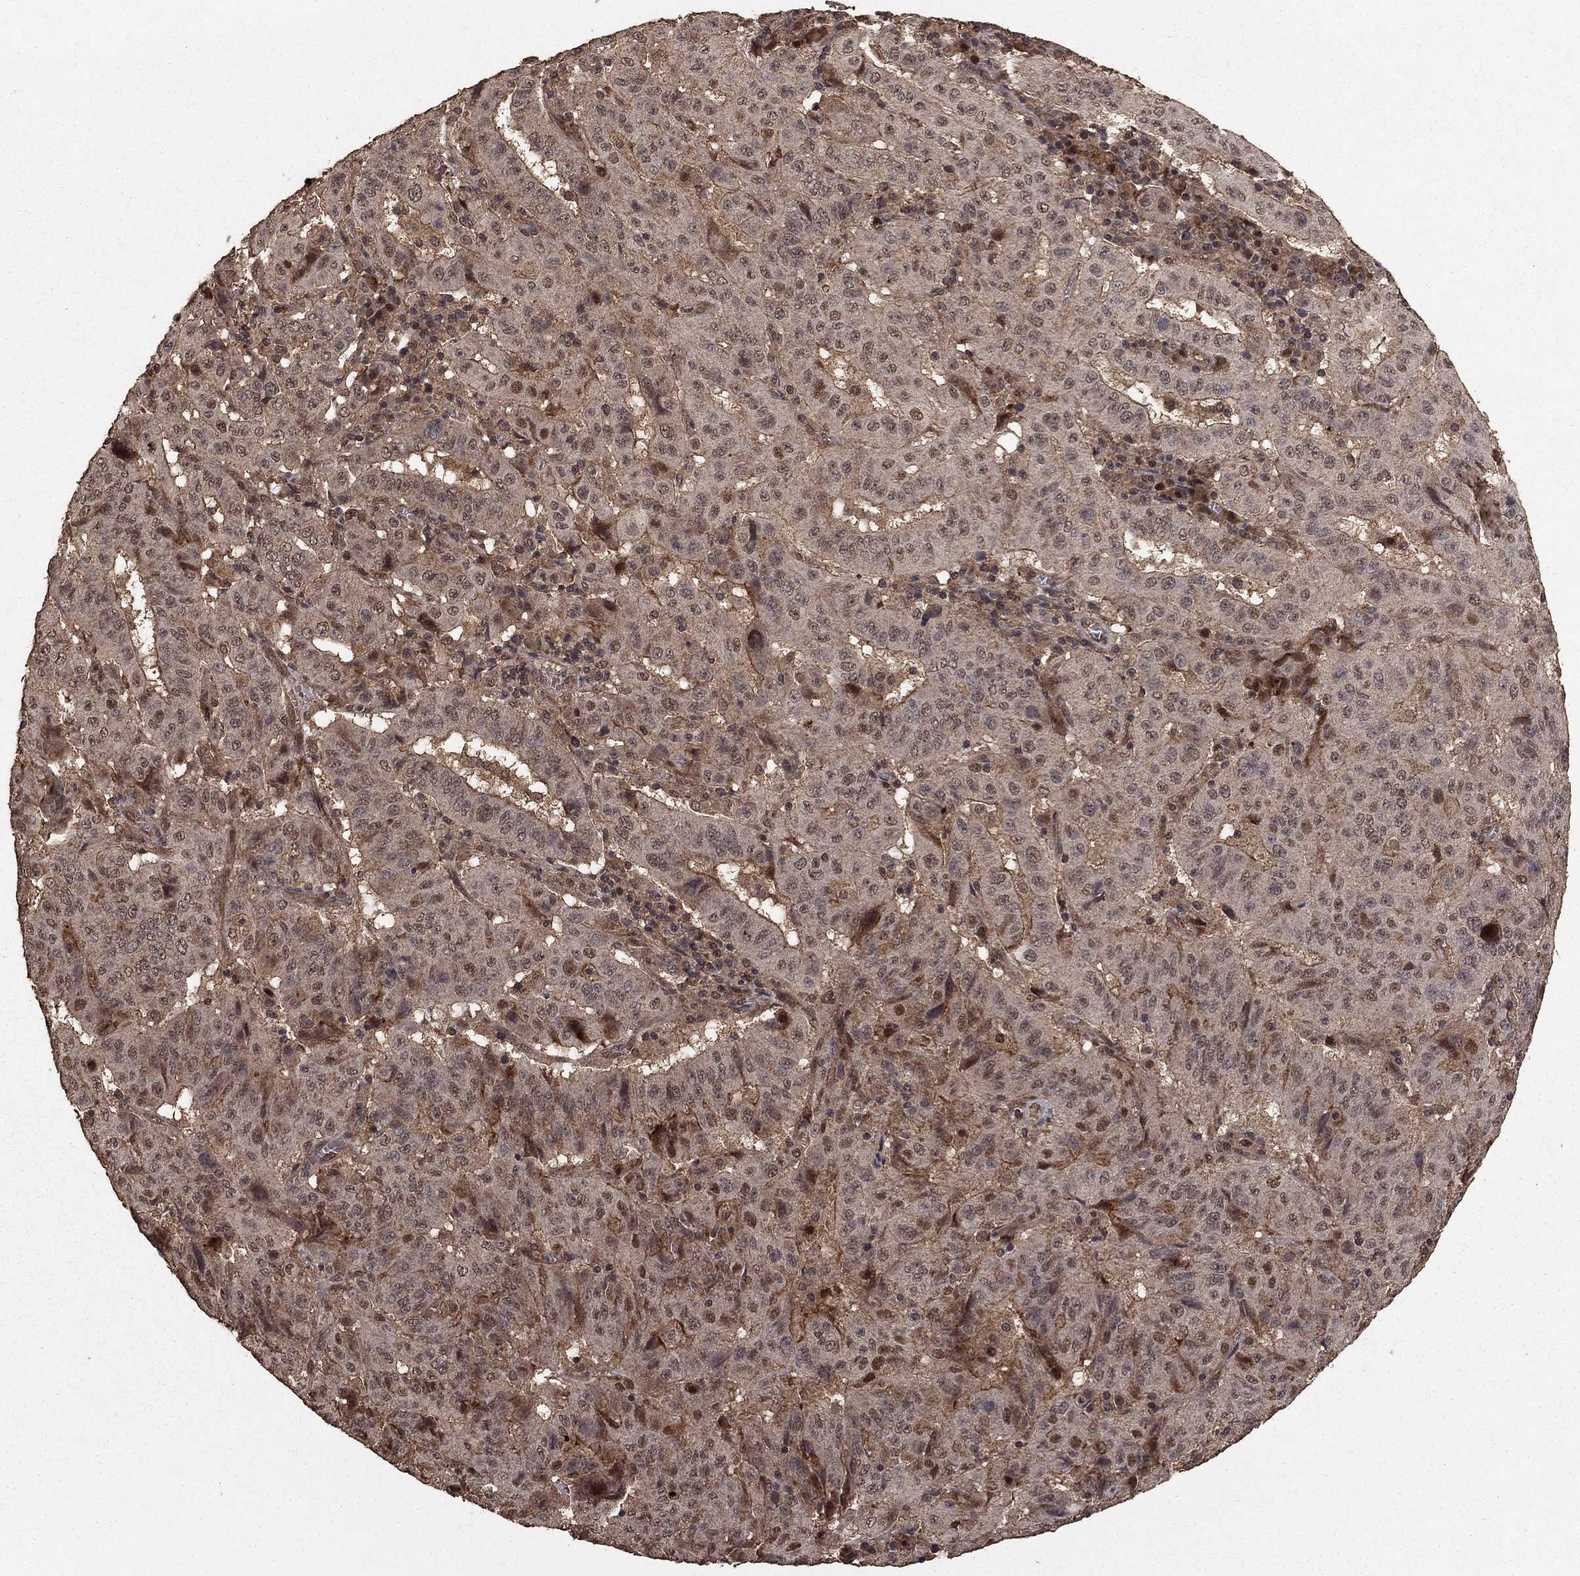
{"staining": {"intensity": "weak", "quantity": "25%-75%", "location": "cytoplasmic/membranous,nuclear"}, "tissue": "pancreatic cancer", "cell_type": "Tumor cells", "image_type": "cancer", "snomed": [{"axis": "morphology", "description": "Adenocarcinoma, NOS"}, {"axis": "topography", "description": "Pancreas"}], "caption": "Immunohistochemistry (DAB) staining of human adenocarcinoma (pancreatic) demonstrates weak cytoplasmic/membranous and nuclear protein positivity in approximately 25%-75% of tumor cells.", "gene": "PRDM1", "patient": {"sex": "male", "age": 63}}